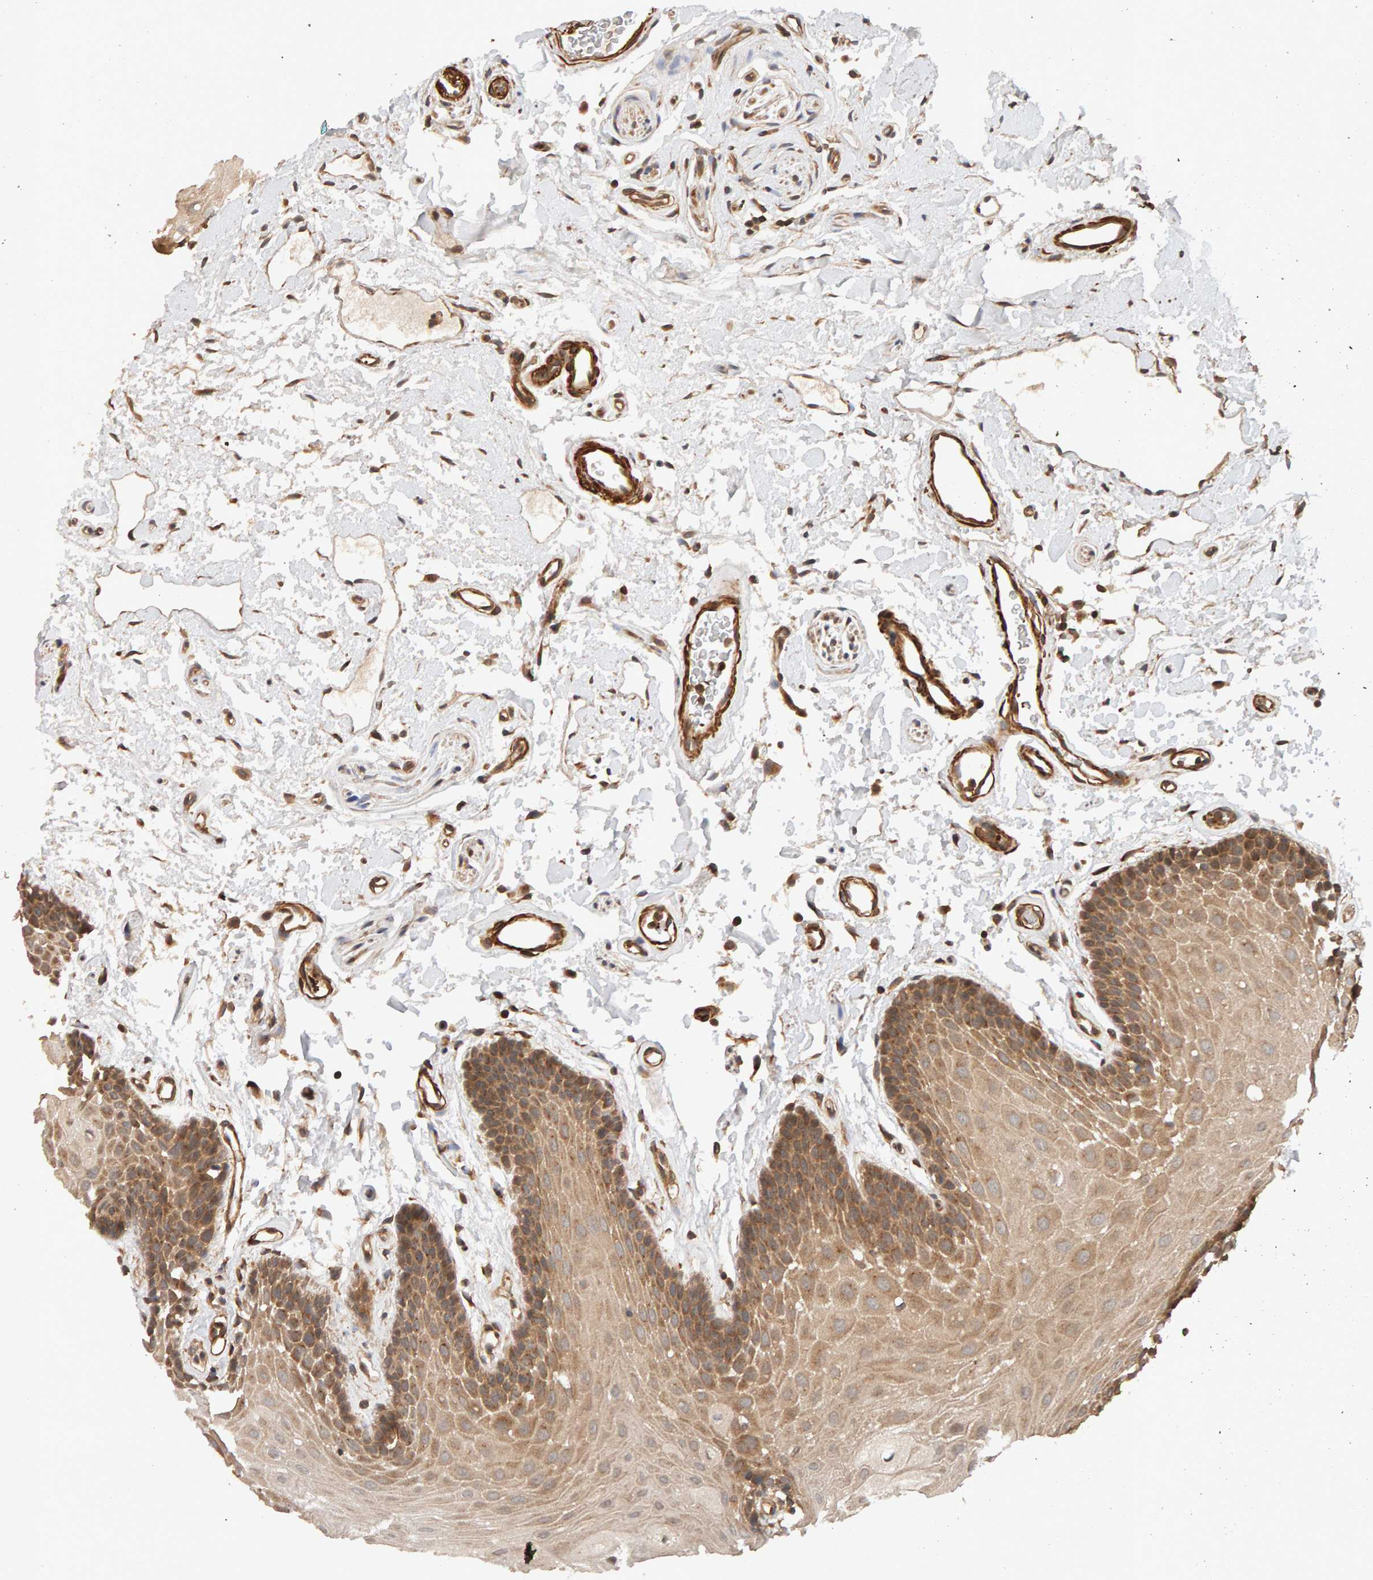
{"staining": {"intensity": "moderate", "quantity": ">75%", "location": "cytoplasmic/membranous"}, "tissue": "oral mucosa", "cell_type": "Squamous epithelial cells", "image_type": "normal", "snomed": [{"axis": "morphology", "description": "Normal tissue, NOS"}, {"axis": "topography", "description": "Oral tissue"}], "caption": "Squamous epithelial cells display moderate cytoplasmic/membranous positivity in approximately >75% of cells in benign oral mucosa.", "gene": "SYNRG", "patient": {"sex": "male", "age": 62}}